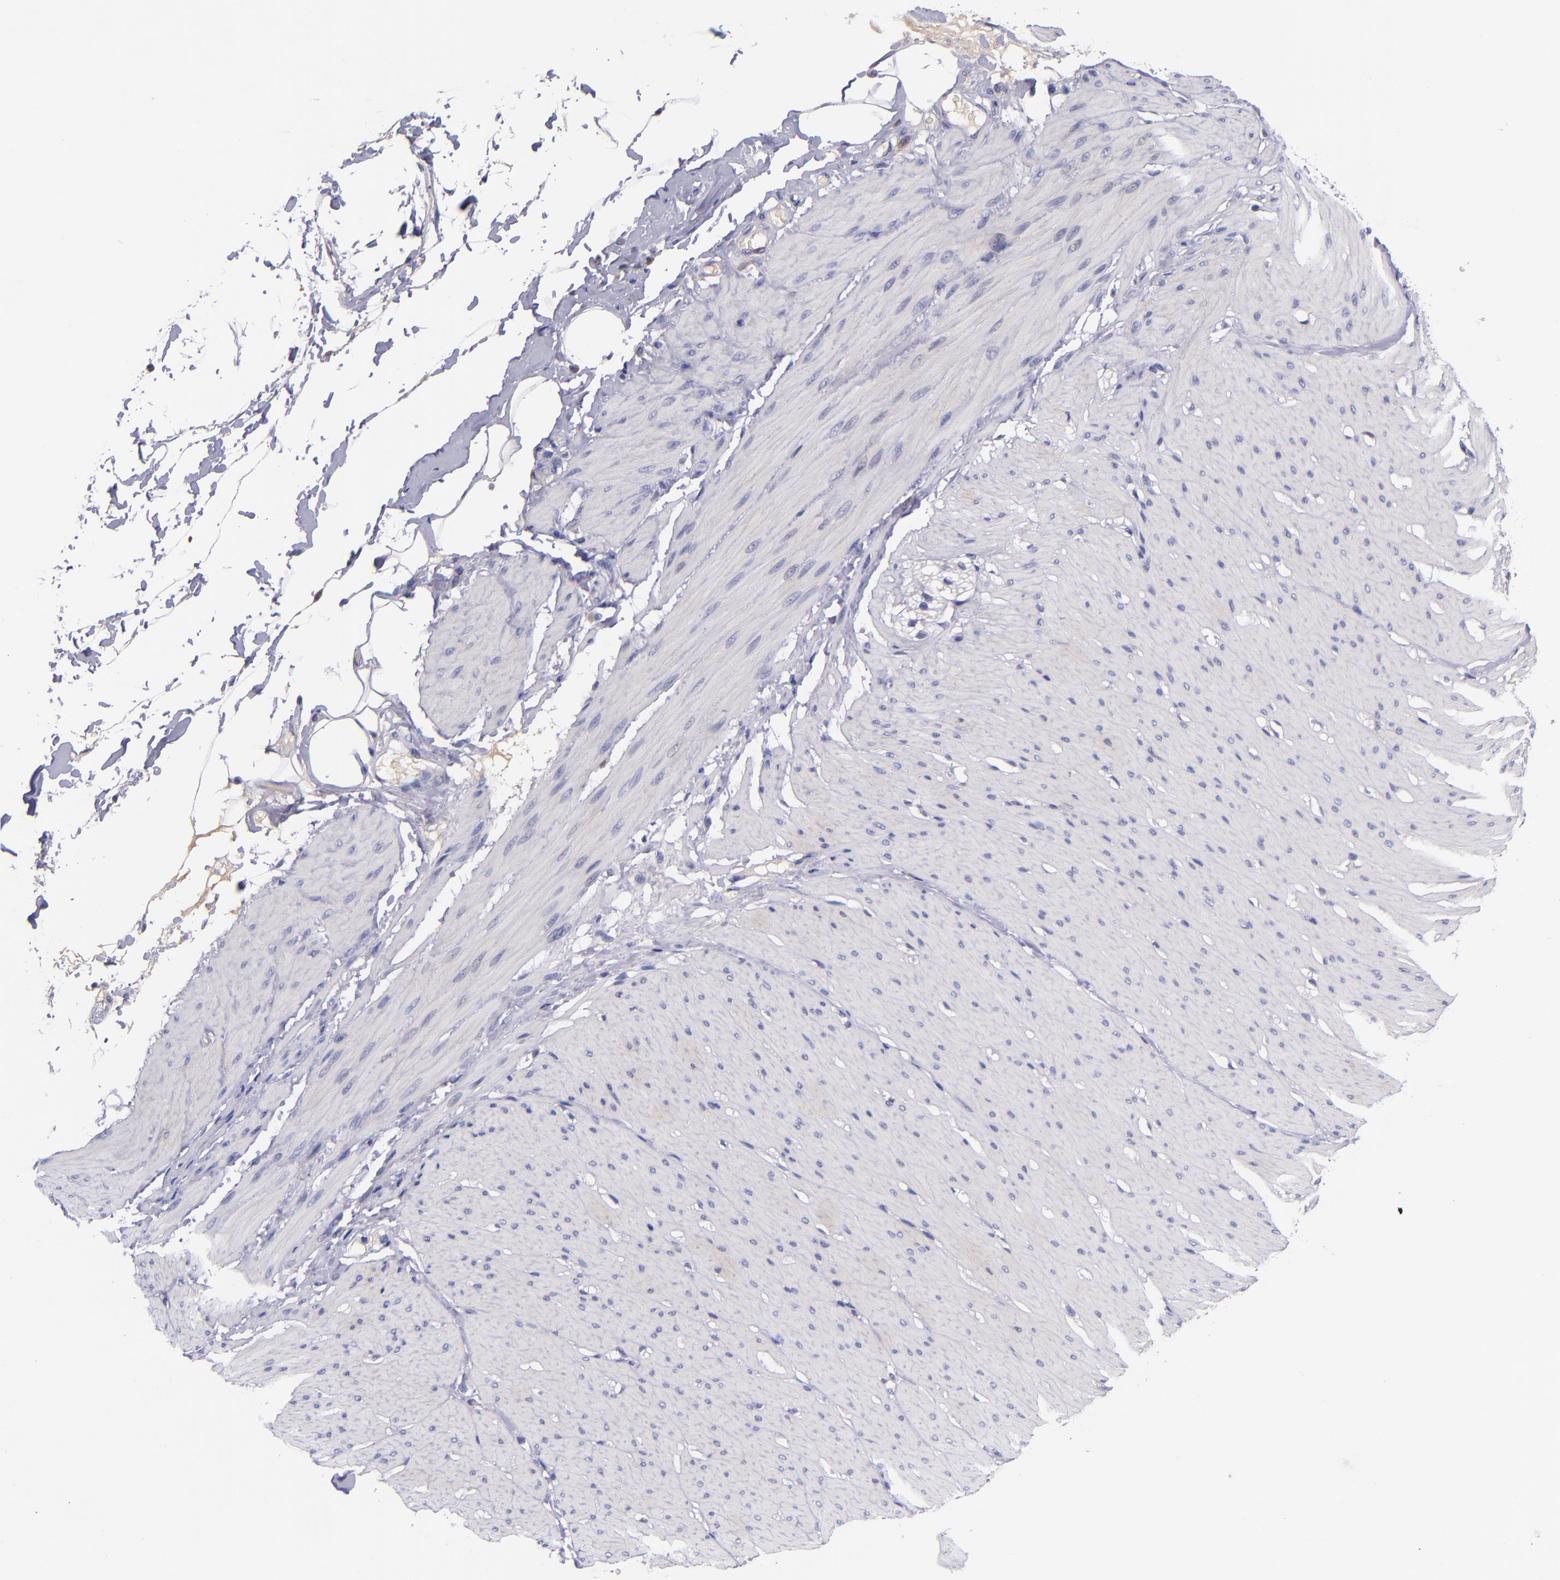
{"staining": {"intensity": "negative", "quantity": "none", "location": "none"}, "tissue": "smooth muscle", "cell_type": "Smooth muscle cells", "image_type": "normal", "snomed": [{"axis": "morphology", "description": "Normal tissue, NOS"}, {"axis": "topography", "description": "Smooth muscle"}, {"axis": "topography", "description": "Colon"}], "caption": "Immunohistochemistry (IHC) of unremarkable smooth muscle exhibits no expression in smooth muscle cells.", "gene": "RBP4", "patient": {"sex": "male", "age": 67}}